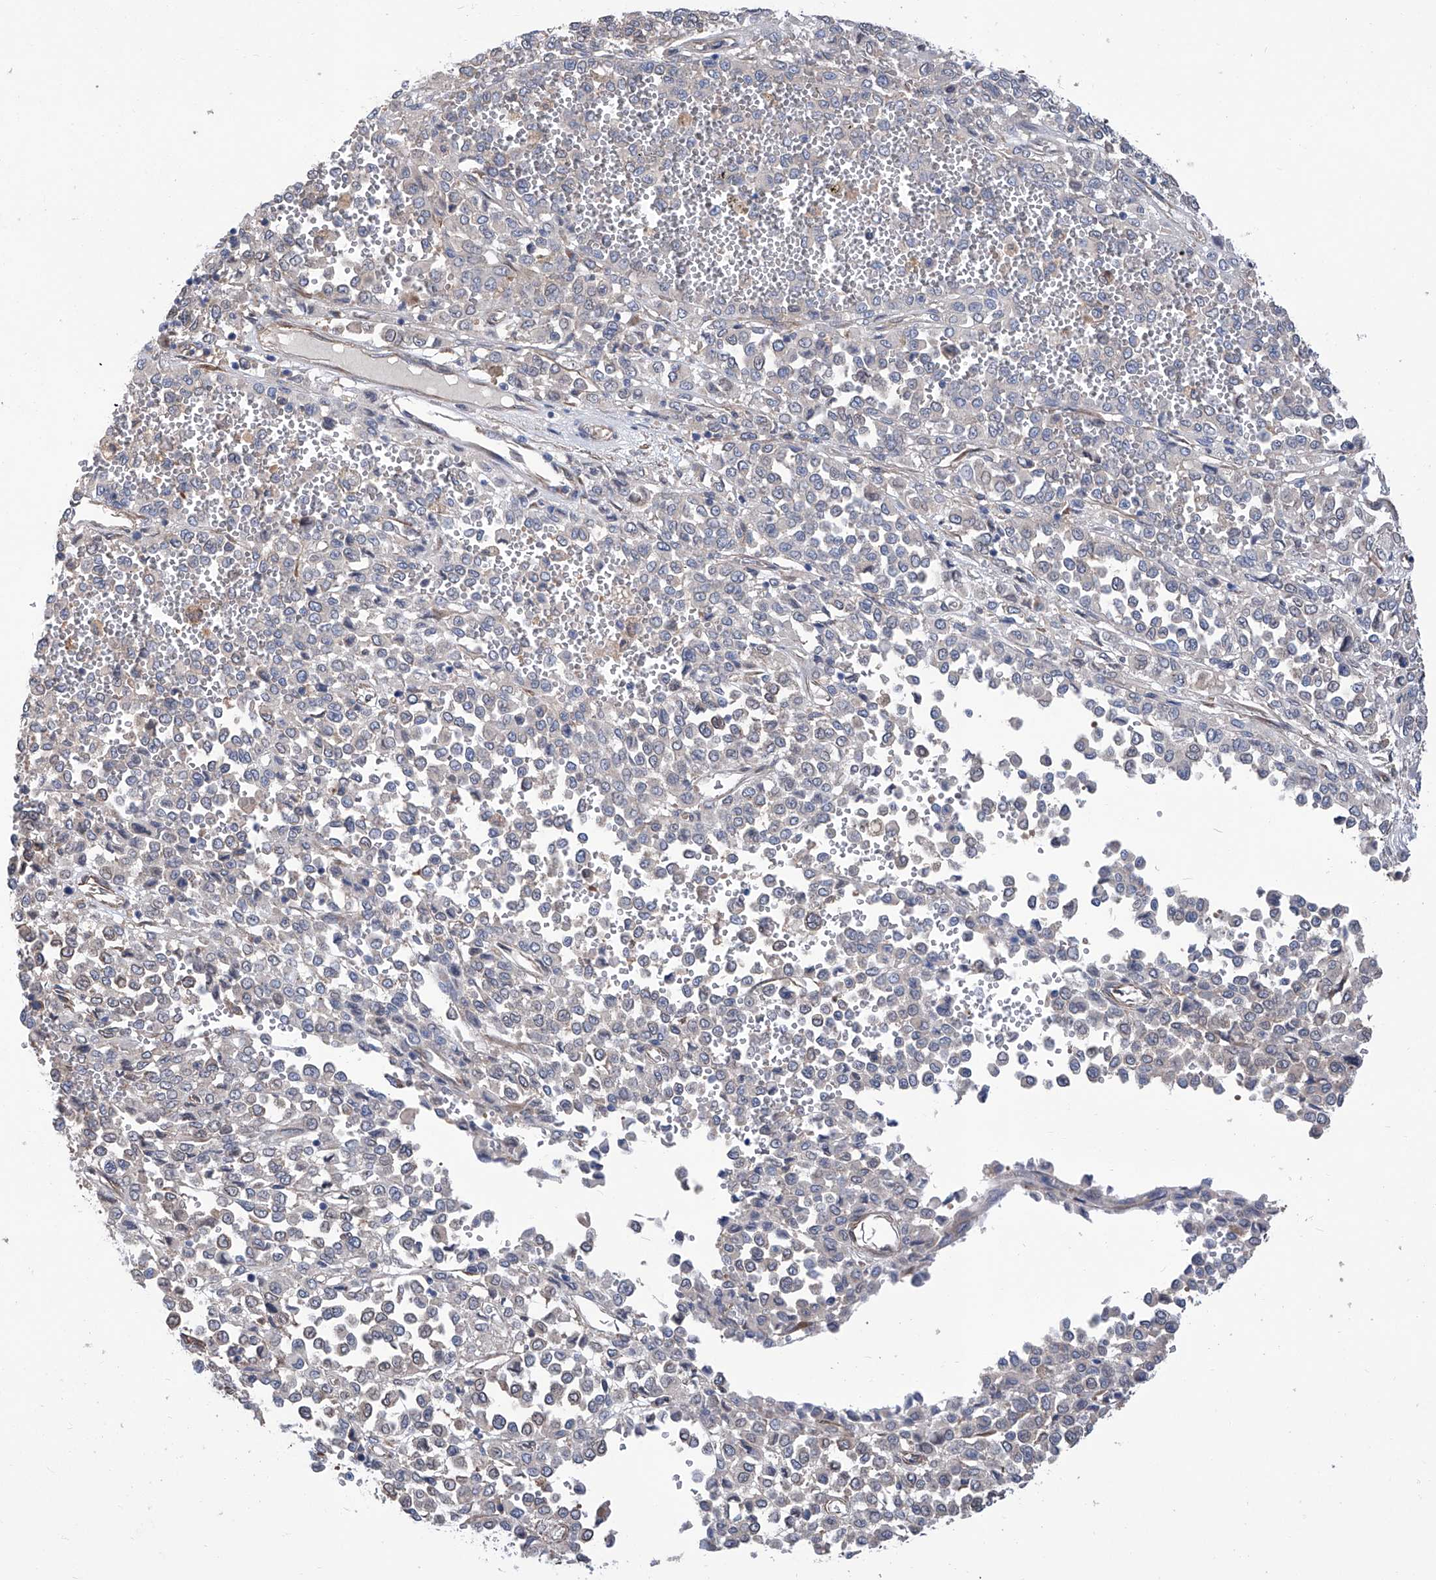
{"staining": {"intensity": "negative", "quantity": "none", "location": "none"}, "tissue": "melanoma", "cell_type": "Tumor cells", "image_type": "cancer", "snomed": [{"axis": "morphology", "description": "Malignant melanoma, Metastatic site"}, {"axis": "topography", "description": "Pancreas"}], "caption": "An immunohistochemistry (IHC) histopathology image of malignant melanoma (metastatic site) is shown. There is no staining in tumor cells of malignant melanoma (metastatic site).", "gene": "SMS", "patient": {"sex": "female", "age": 30}}